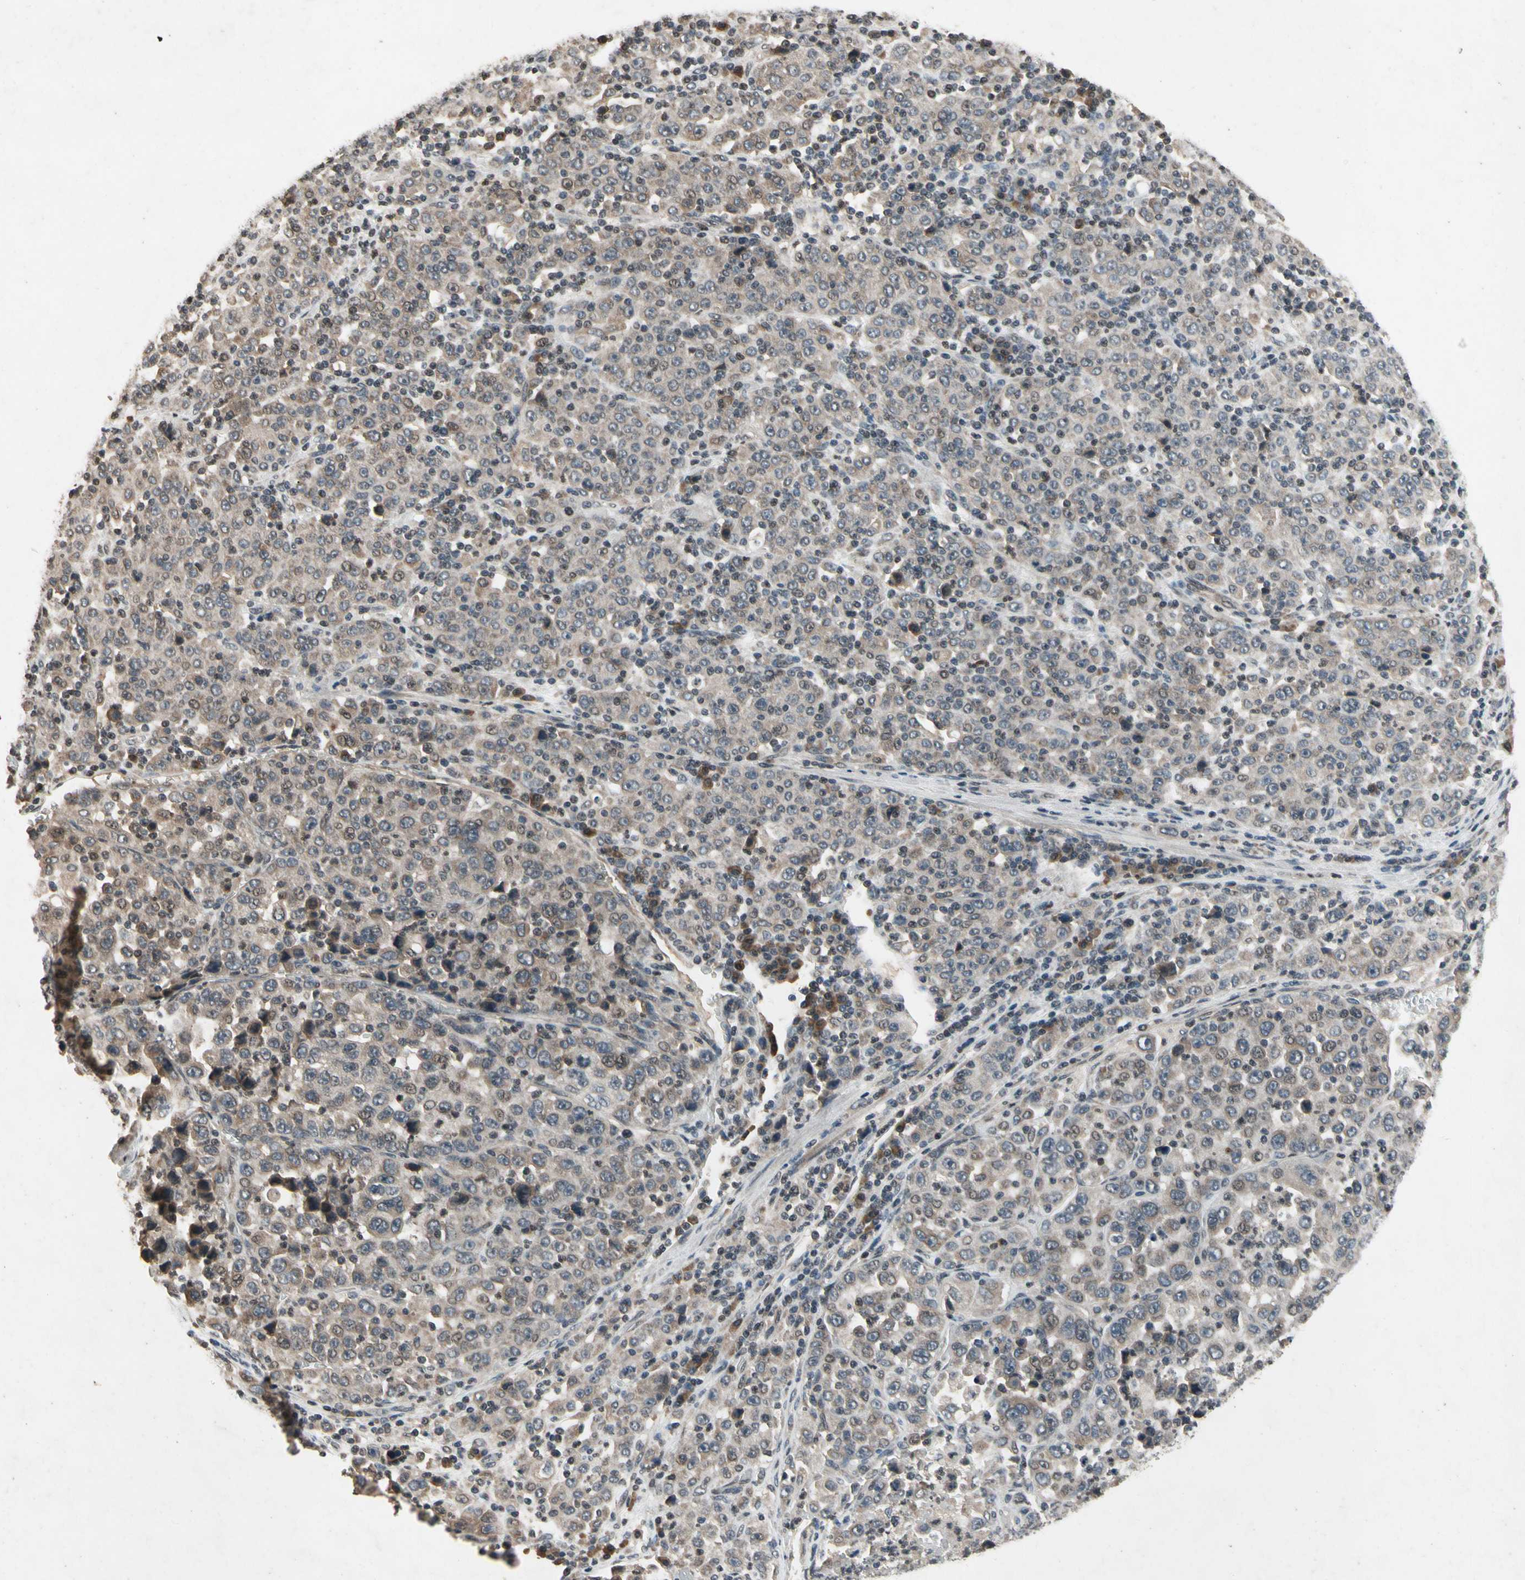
{"staining": {"intensity": "weak", "quantity": ">75%", "location": "cytoplasmic/membranous,nuclear"}, "tissue": "stomach cancer", "cell_type": "Tumor cells", "image_type": "cancer", "snomed": [{"axis": "morphology", "description": "Normal tissue, NOS"}, {"axis": "morphology", "description": "Adenocarcinoma, NOS"}, {"axis": "topography", "description": "Stomach, upper"}, {"axis": "topography", "description": "Stomach"}], "caption": "IHC of human stomach cancer reveals low levels of weak cytoplasmic/membranous and nuclear staining in approximately >75% of tumor cells. (DAB (3,3'-diaminobenzidine) IHC with brightfield microscopy, high magnification).", "gene": "DPY19L3", "patient": {"sex": "male", "age": 59}}